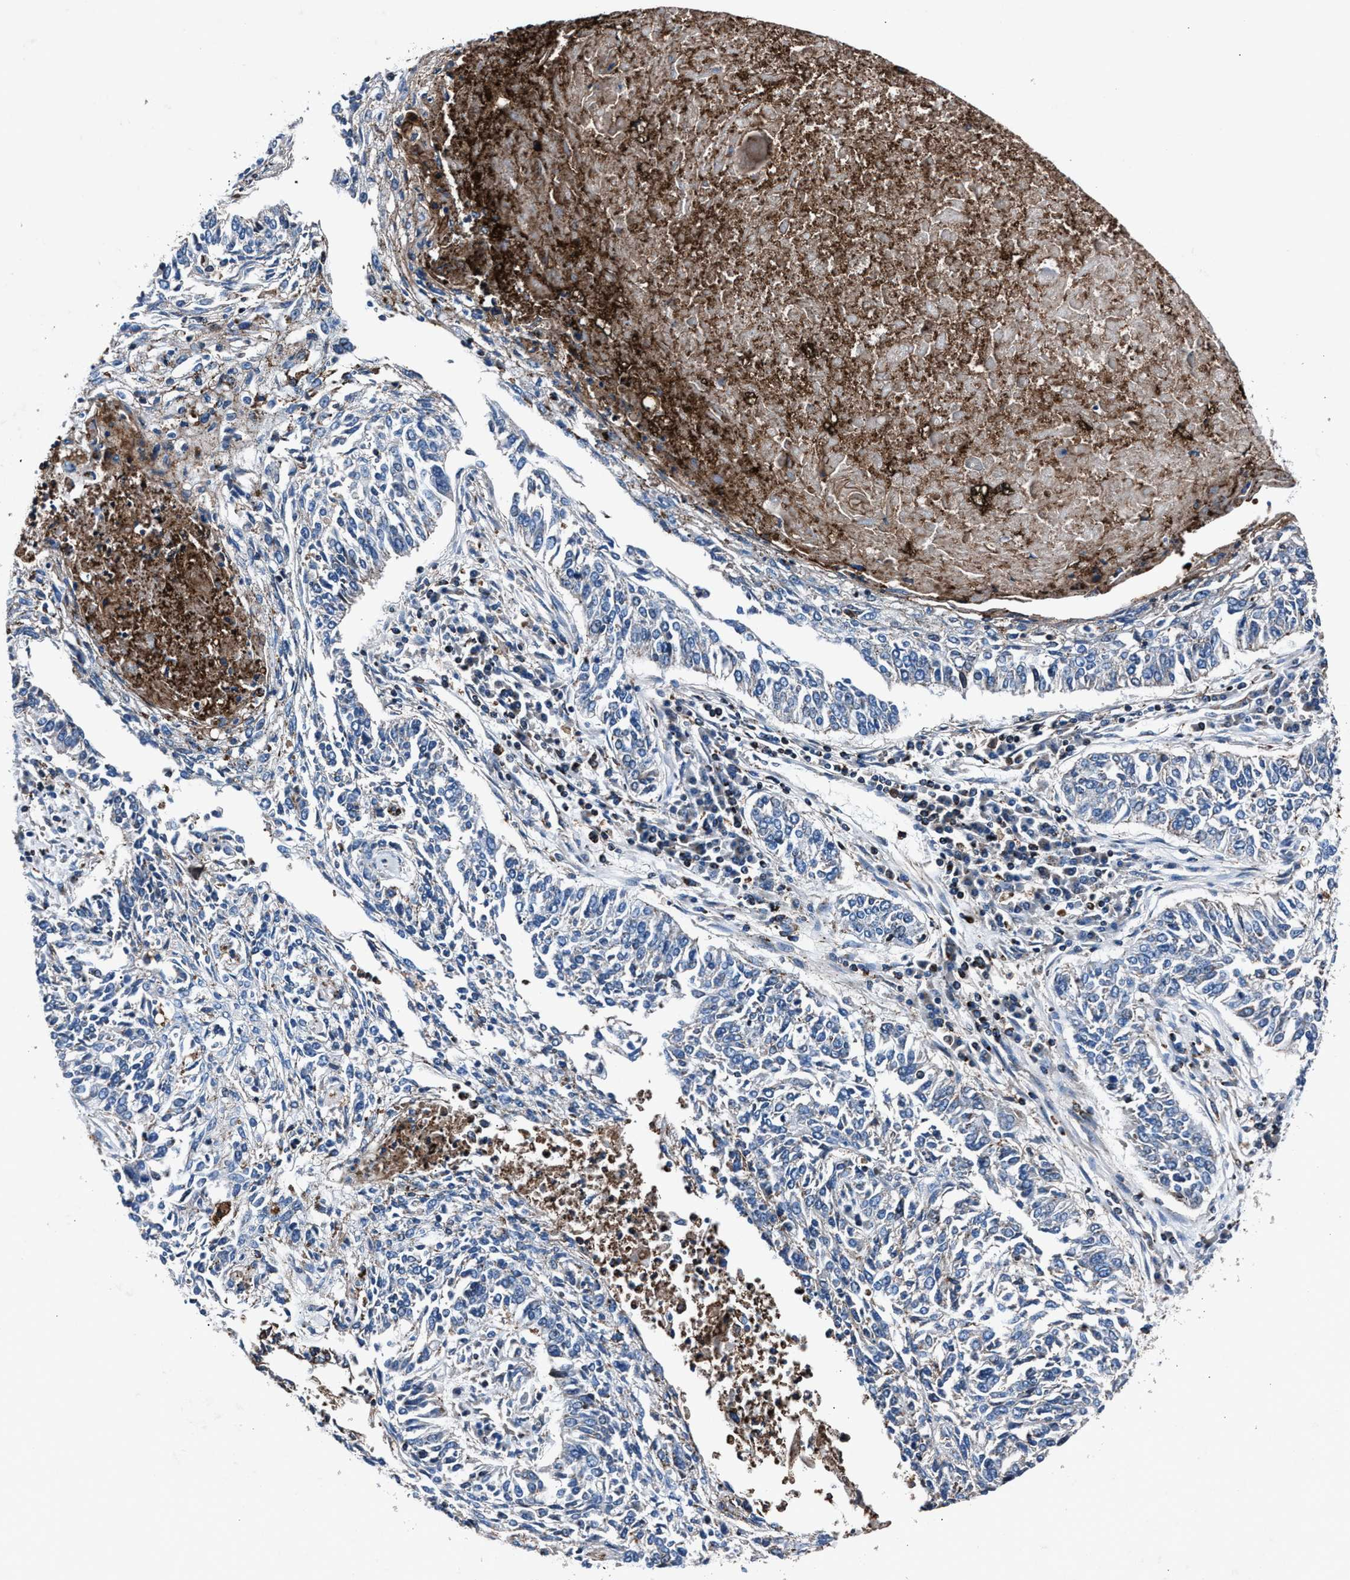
{"staining": {"intensity": "negative", "quantity": "none", "location": "none"}, "tissue": "lung cancer", "cell_type": "Tumor cells", "image_type": "cancer", "snomed": [{"axis": "morphology", "description": "Normal tissue, NOS"}, {"axis": "morphology", "description": "Squamous cell carcinoma, NOS"}, {"axis": "topography", "description": "Cartilage tissue"}, {"axis": "topography", "description": "Bronchus"}, {"axis": "topography", "description": "Lung"}], "caption": "Immunohistochemical staining of lung cancer shows no significant expression in tumor cells. (DAB (3,3'-diaminobenzidine) IHC with hematoxylin counter stain).", "gene": "MFSD11", "patient": {"sex": "female", "age": 49}}